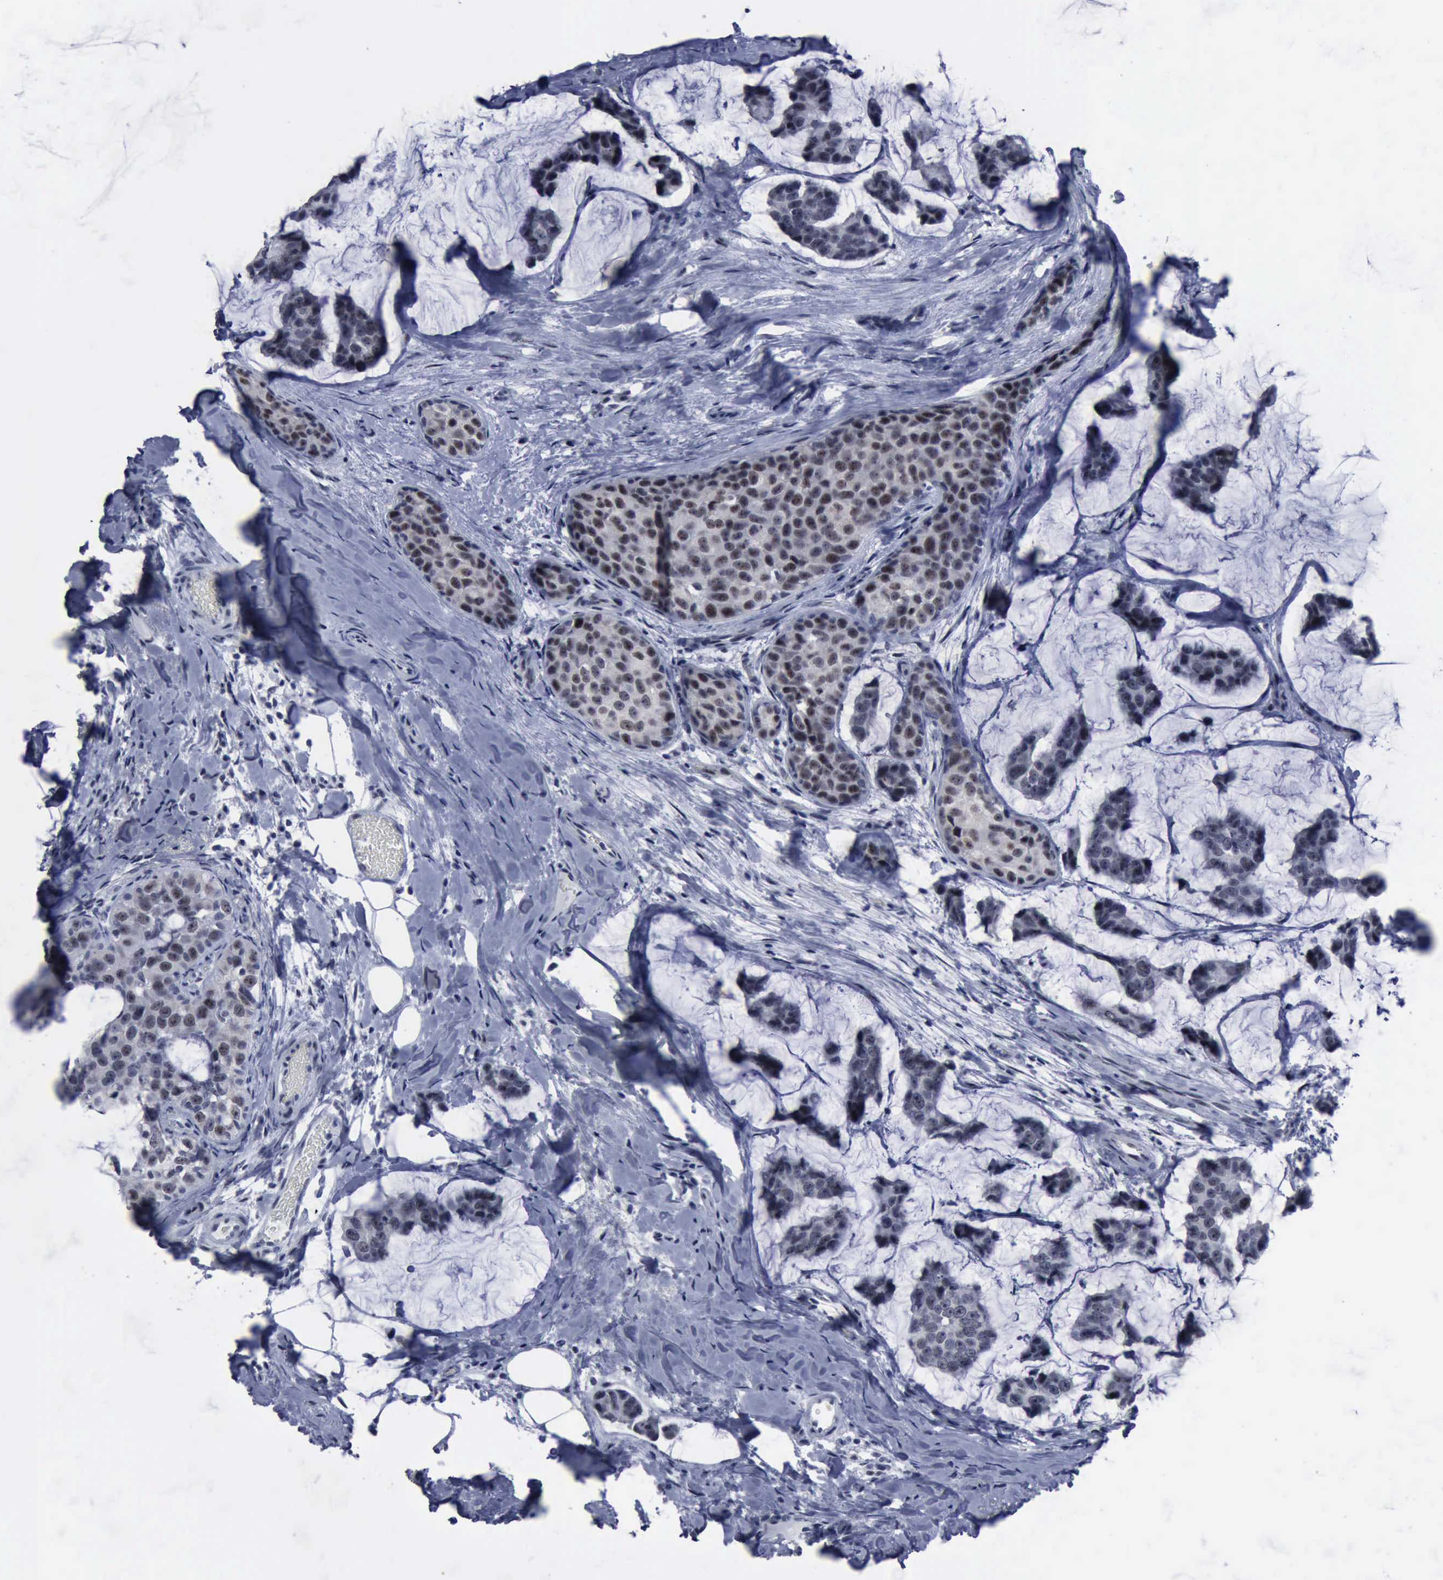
{"staining": {"intensity": "weak", "quantity": ">75%", "location": "nuclear"}, "tissue": "breast cancer", "cell_type": "Tumor cells", "image_type": "cancer", "snomed": [{"axis": "morphology", "description": "Normal tissue, NOS"}, {"axis": "morphology", "description": "Duct carcinoma"}, {"axis": "topography", "description": "Breast"}], "caption": "Immunohistochemical staining of human breast cancer (infiltrating ductal carcinoma) shows low levels of weak nuclear protein expression in approximately >75% of tumor cells.", "gene": "BRD1", "patient": {"sex": "female", "age": 50}}